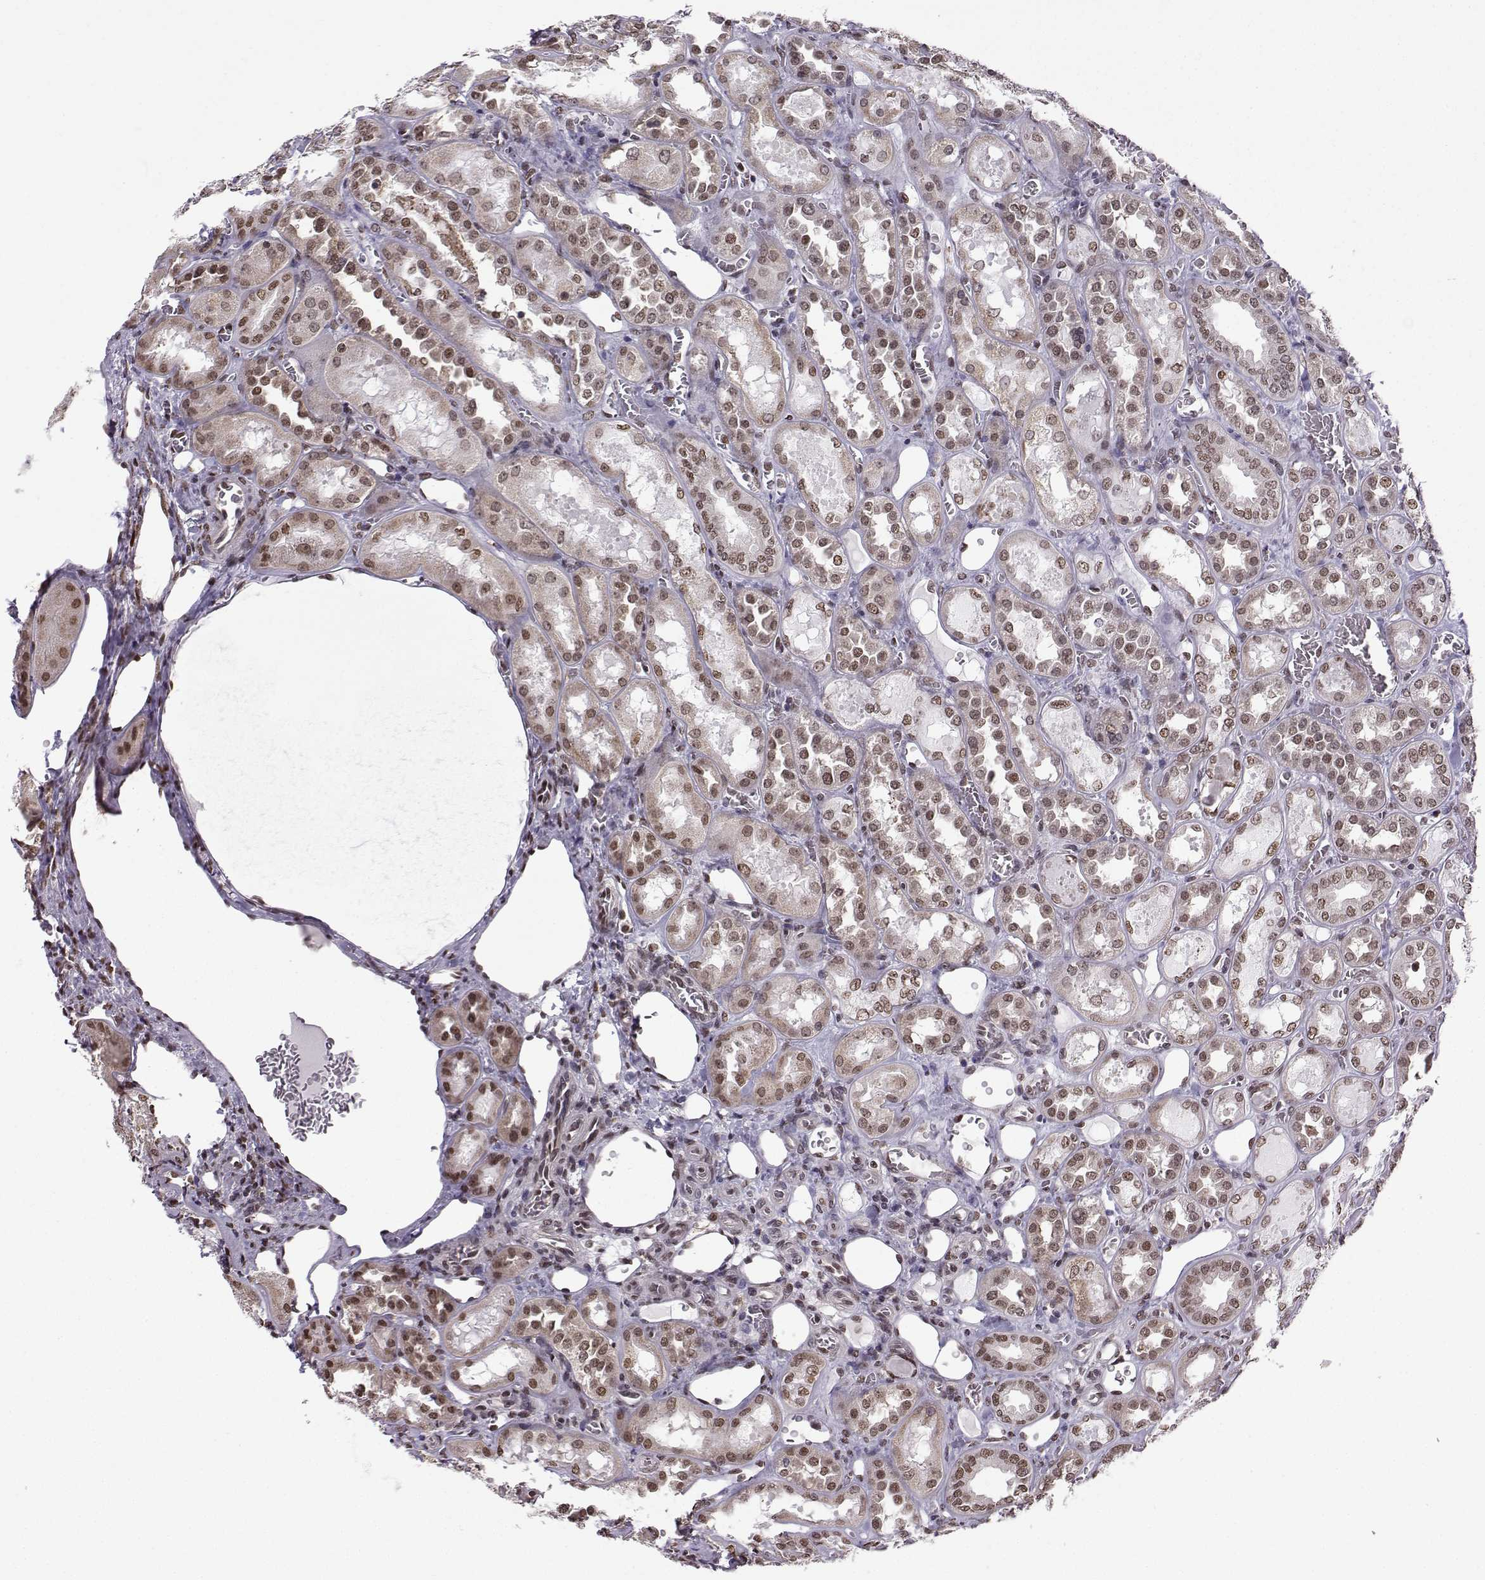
{"staining": {"intensity": "moderate", "quantity": "<25%", "location": "nuclear"}, "tissue": "kidney", "cell_type": "Cells in glomeruli", "image_type": "normal", "snomed": [{"axis": "morphology", "description": "Normal tissue, NOS"}, {"axis": "topography", "description": "Kidney"}], "caption": "Human kidney stained for a protein (brown) shows moderate nuclear positive expression in approximately <25% of cells in glomeruli.", "gene": "EZH1", "patient": {"sex": "male", "age": 73}}